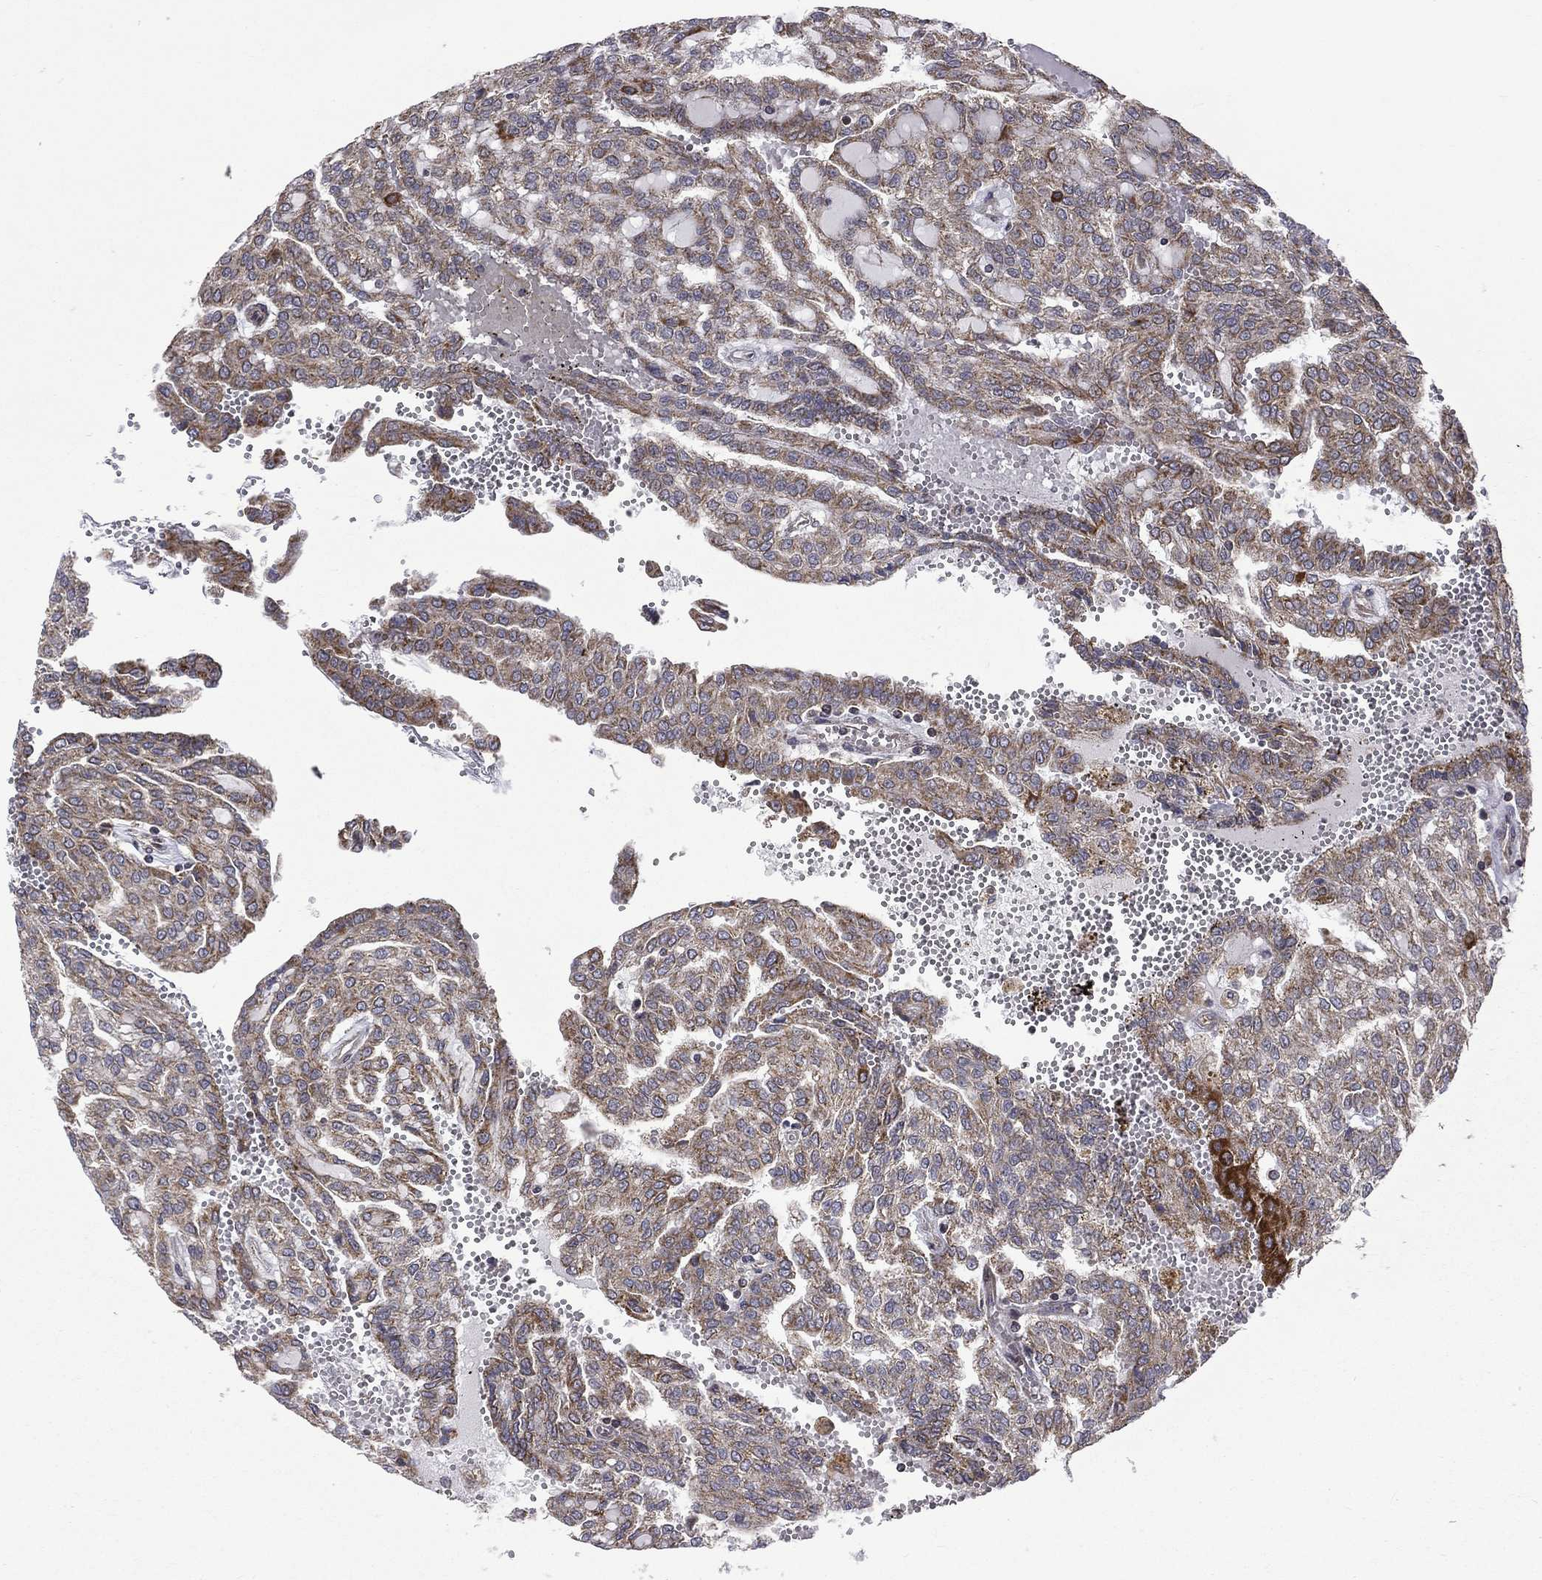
{"staining": {"intensity": "moderate", "quantity": "<25%", "location": "cytoplasmic/membranous"}, "tissue": "renal cancer", "cell_type": "Tumor cells", "image_type": "cancer", "snomed": [{"axis": "morphology", "description": "Adenocarcinoma, NOS"}, {"axis": "topography", "description": "Kidney"}], "caption": "Immunohistochemical staining of human renal cancer demonstrates low levels of moderate cytoplasmic/membranous expression in about <25% of tumor cells. The protein of interest is shown in brown color, while the nuclei are stained blue.", "gene": "GIMAP6", "patient": {"sex": "male", "age": 63}}